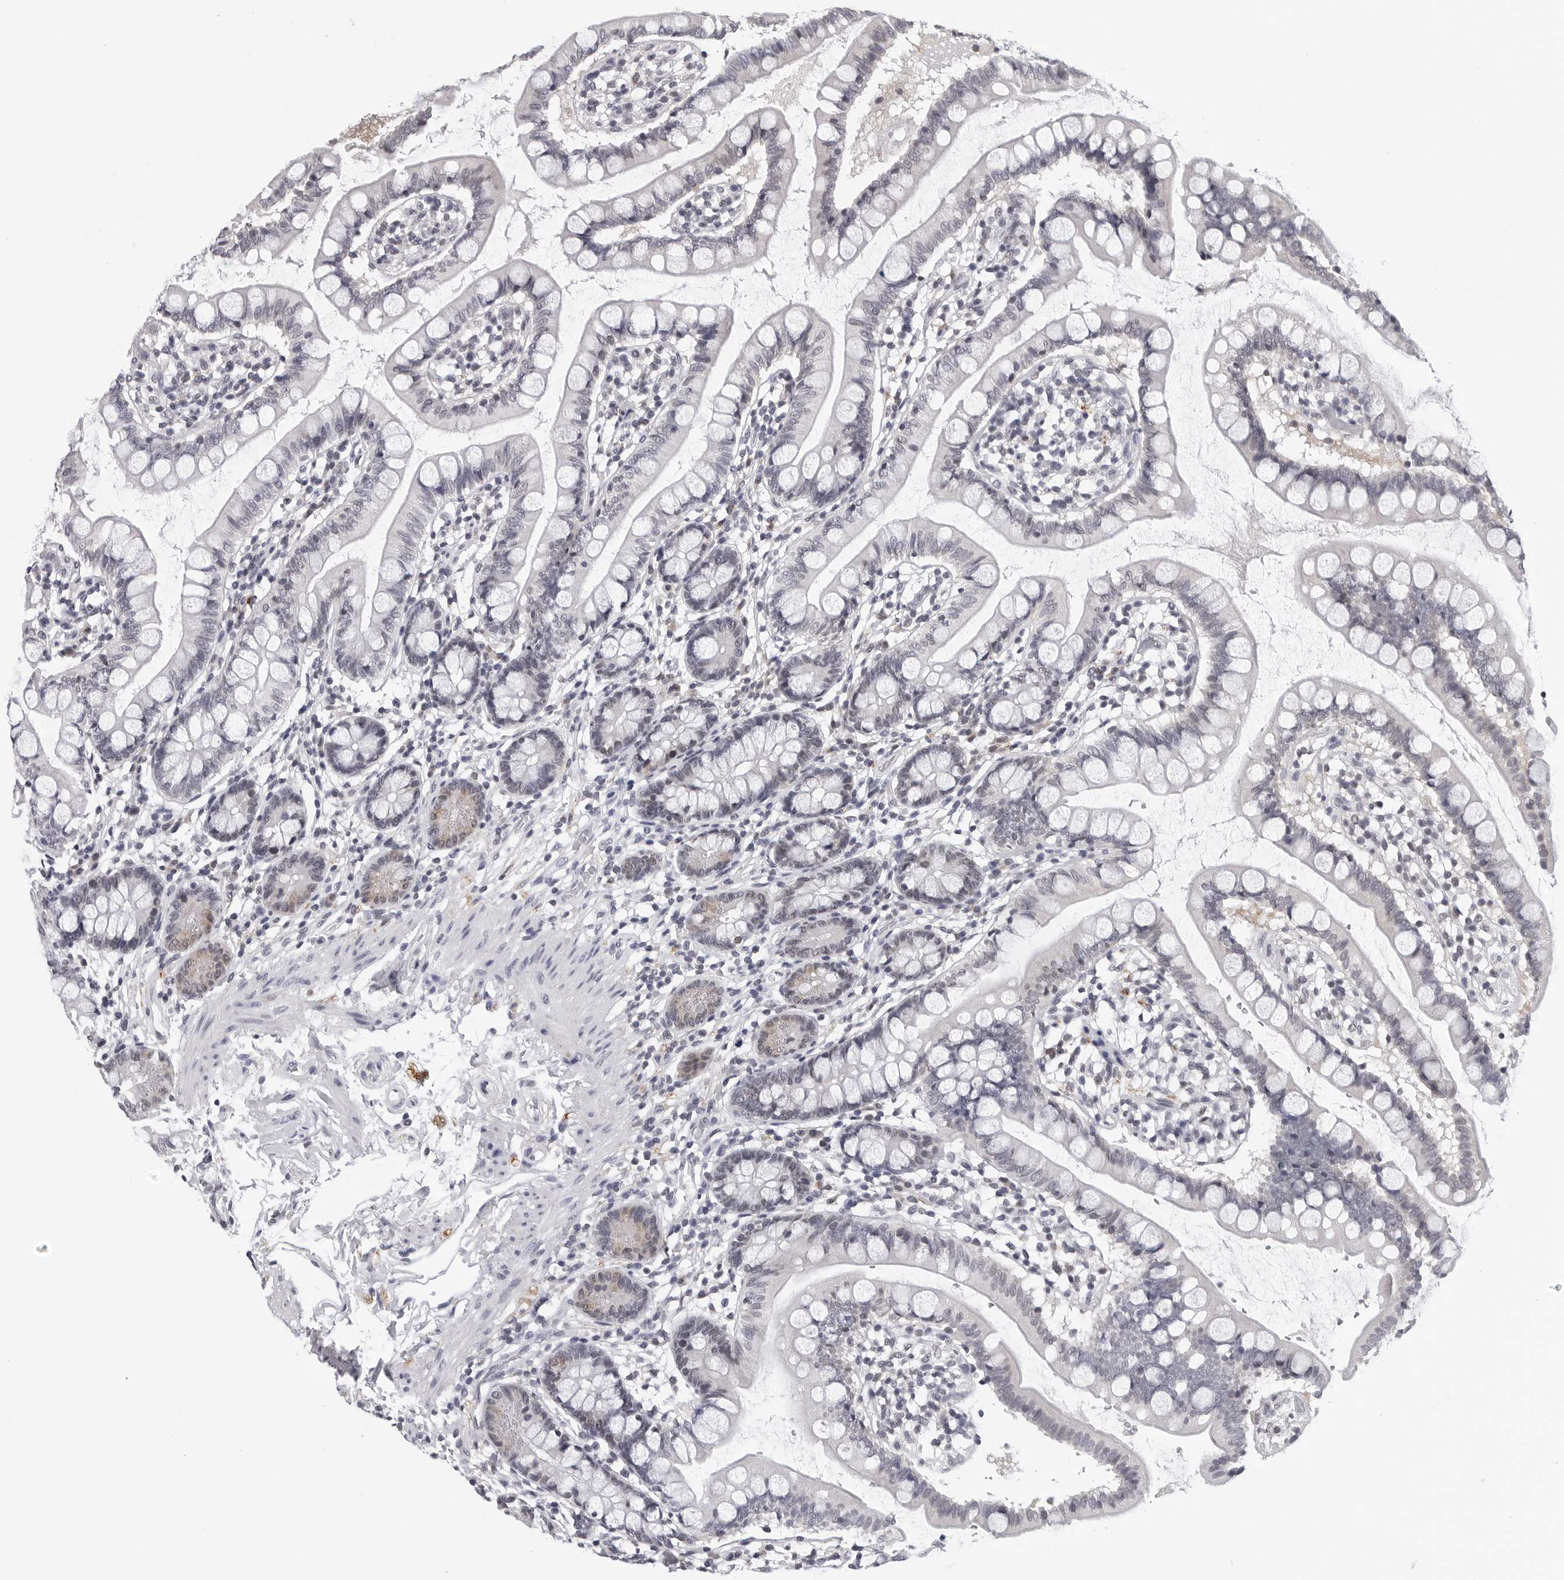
{"staining": {"intensity": "weak", "quantity": "<25%", "location": "cytoplasmic/membranous"}, "tissue": "small intestine", "cell_type": "Glandular cells", "image_type": "normal", "snomed": [{"axis": "morphology", "description": "Normal tissue, NOS"}, {"axis": "topography", "description": "Small intestine"}], "caption": "This is an immunohistochemistry micrograph of unremarkable human small intestine. There is no staining in glandular cells.", "gene": "GNL2", "patient": {"sex": "female", "age": 84}}